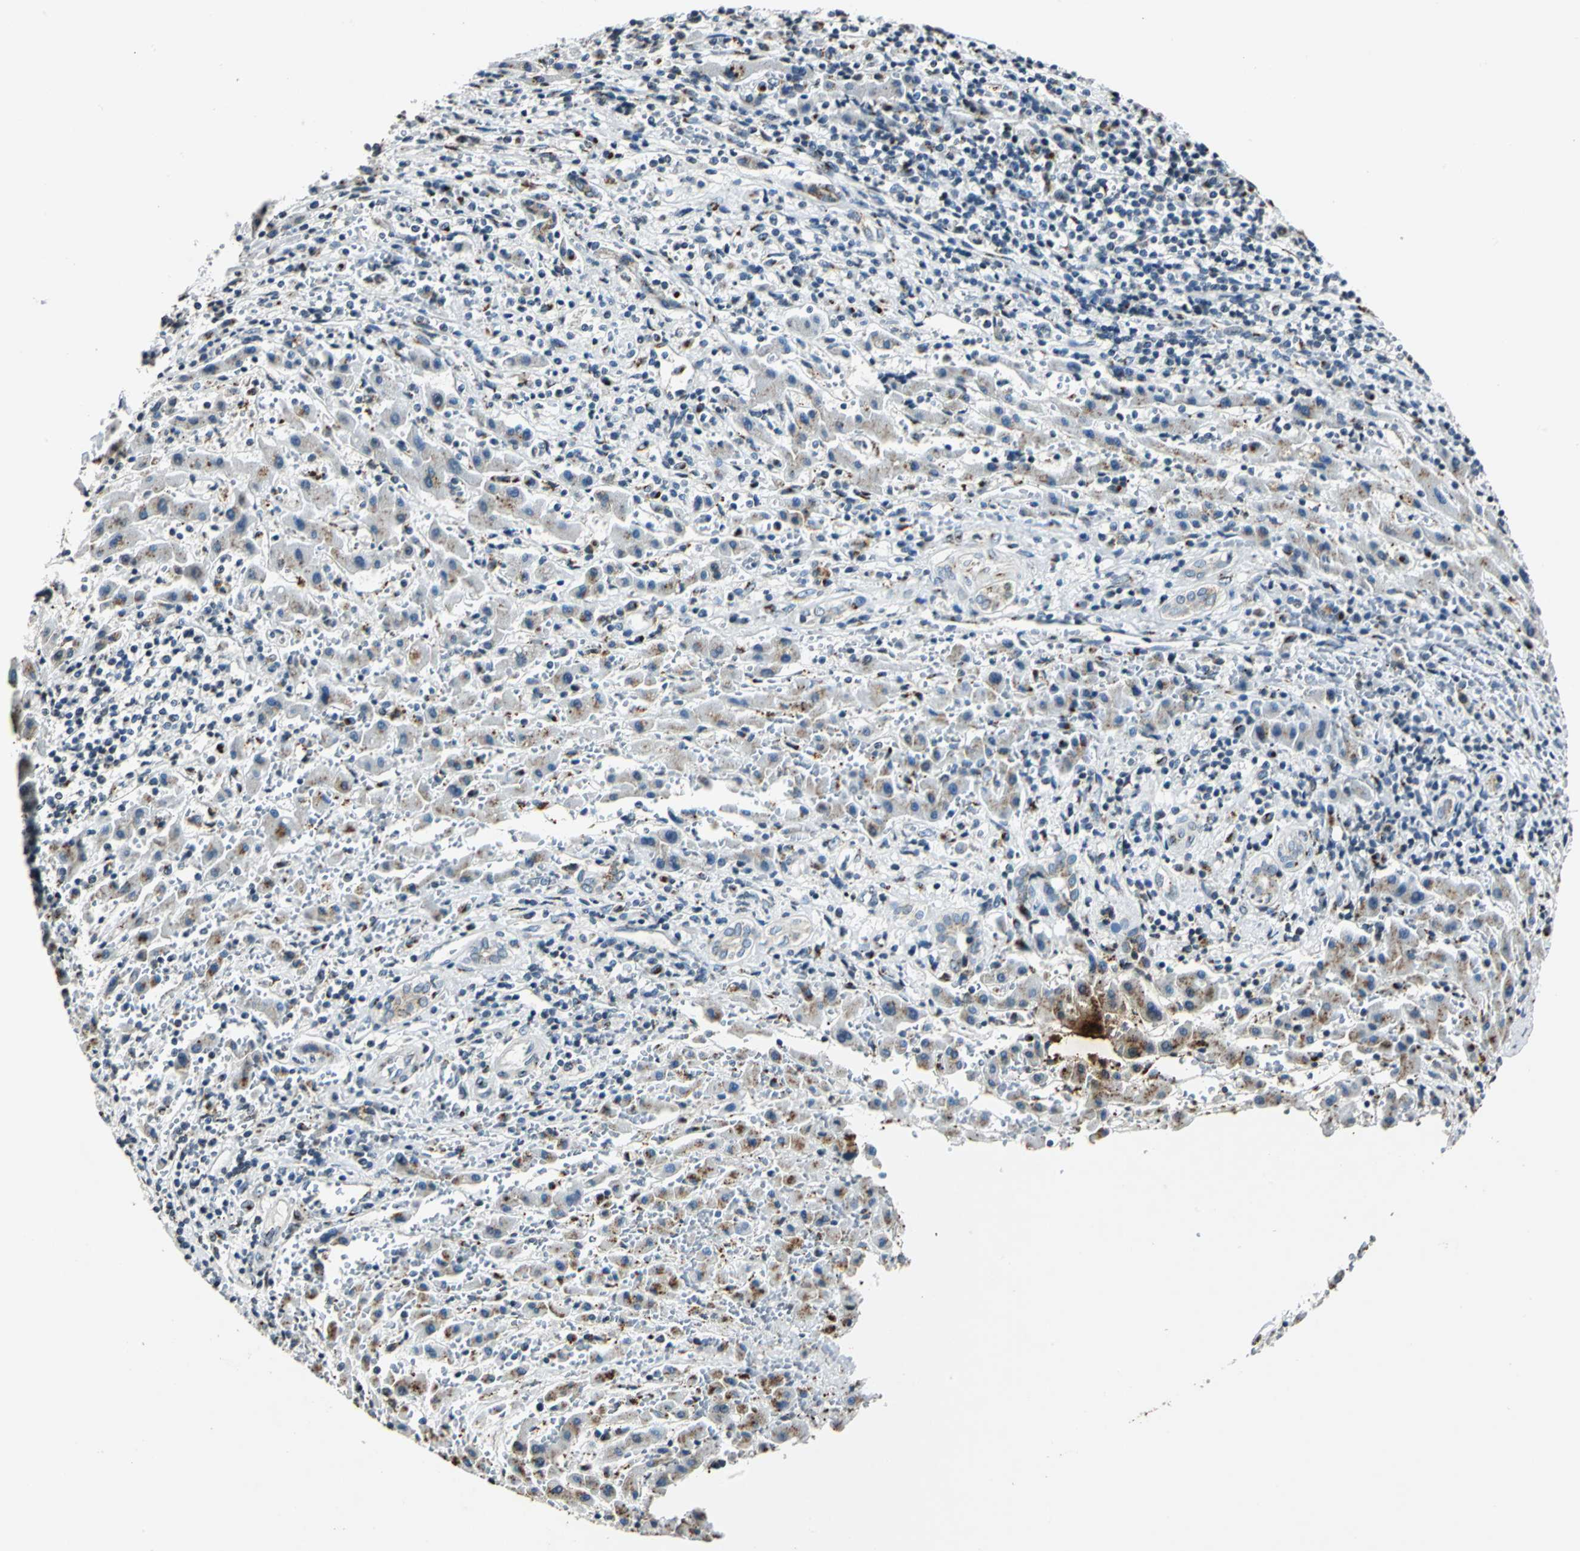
{"staining": {"intensity": "weak", "quantity": "25%-75%", "location": "cytoplasmic/membranous"}, "tissue": "liver cancer", "cell_type": "Tumor cells", "image_type": "cancer", "snomed": [{"axis": "morphology", "description": "Cholangiocarcinoma"}, {"axis": "topography", "description": "Liver"}], "caption": "Immunohistochemical staining of human cholangiocarcinoma (liver) displays weak cytoplasmic/membranous protein staining in approximately 25%-75% of tumor cells.", "gene": "TMEM115", "patient": {"sex": "male", "age": 57}}